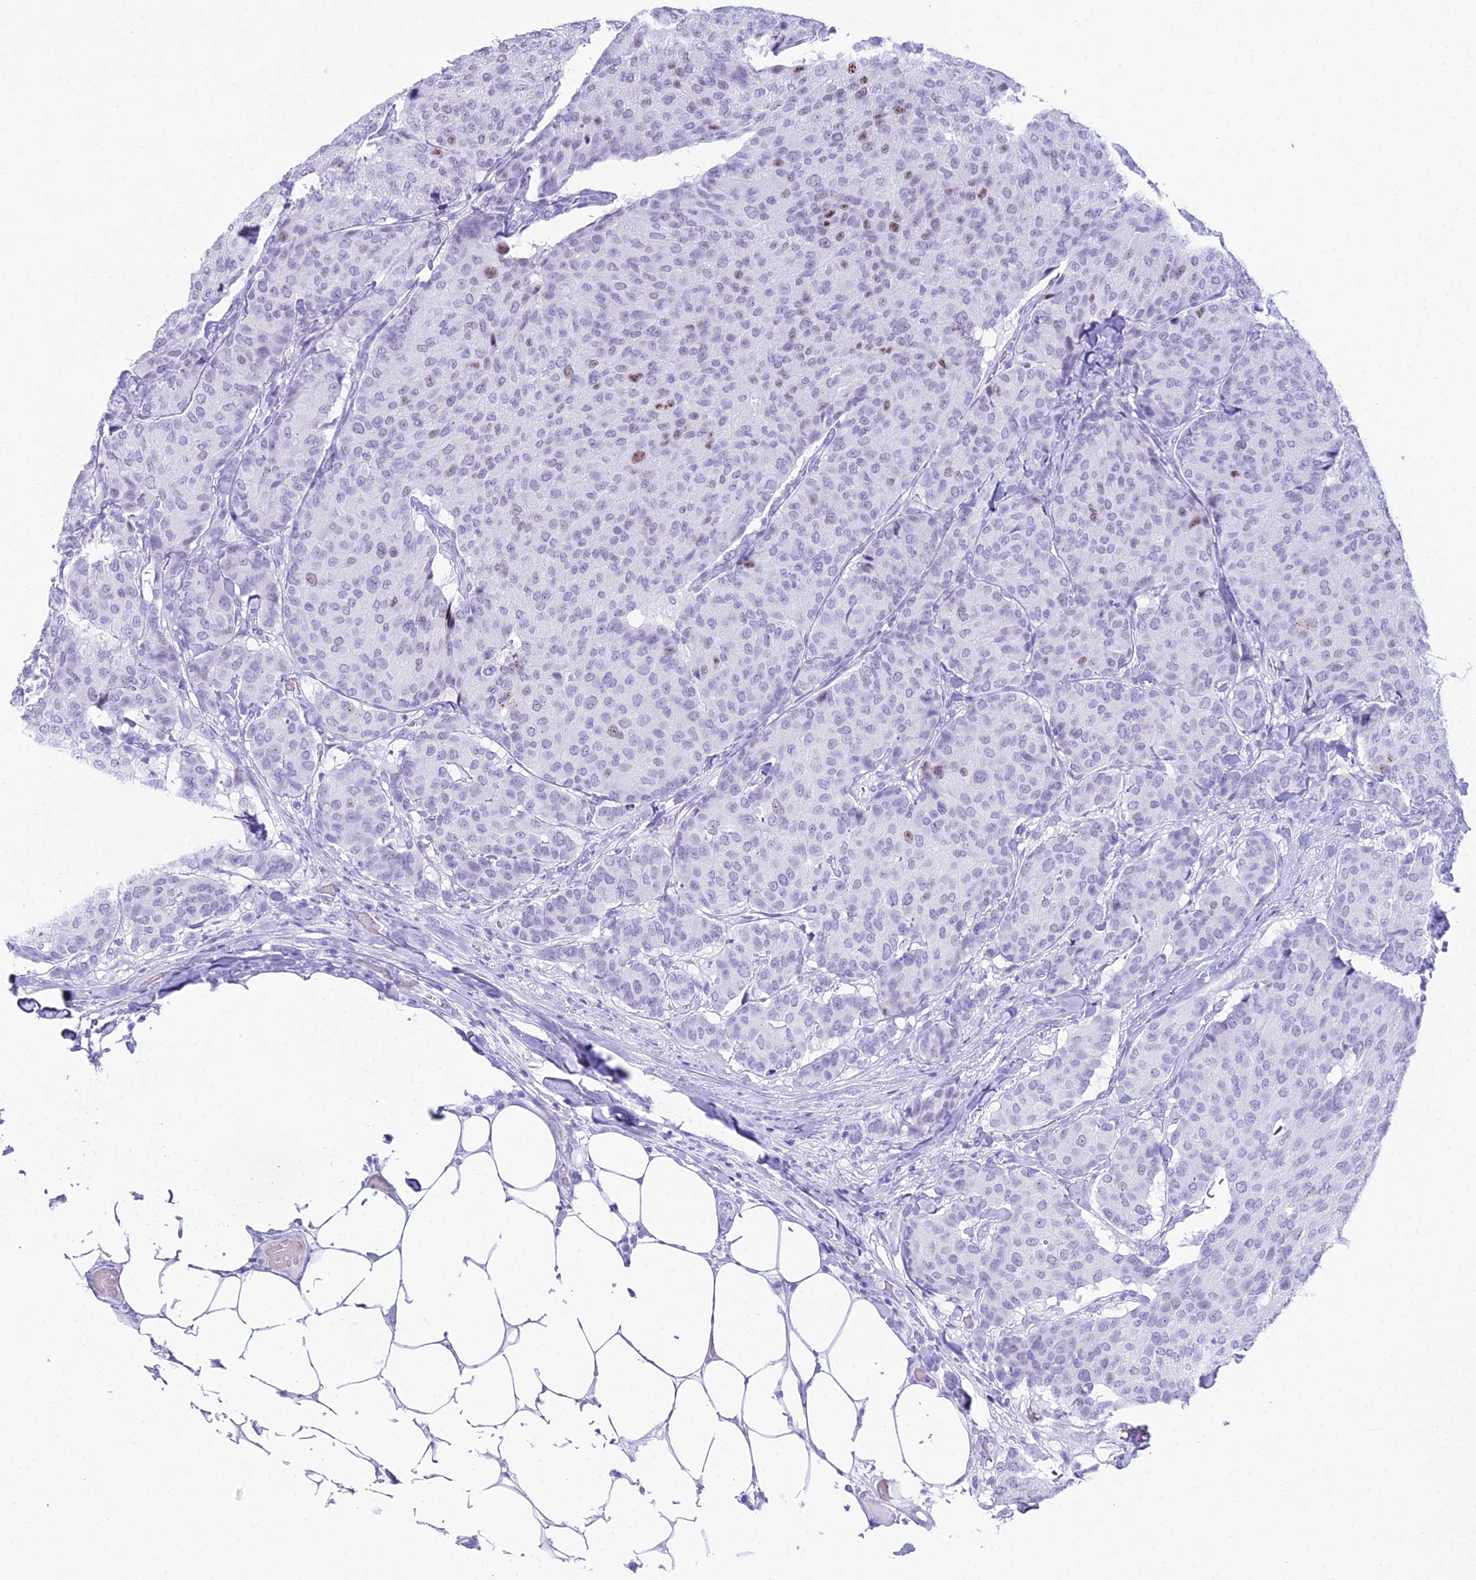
{"staining": {"intensity": "weak", "quantity": "<25%", "location": "nuclear"}, "tissue": "breast cancer", "cell_type": "Tumor cells", "image_type": "cancer", "snomed": [{"axis": "morphology", "description": "Duct carcinoma"}, {"axis": "topography", "description": "Breast"}], "caption": "This is an immunohistochemistry (IHC) micrograph of human breast cancer. There is no staining in tumor cells.", "gene": "RNPS1", "patient": {"sex": "female", "age": 75}}